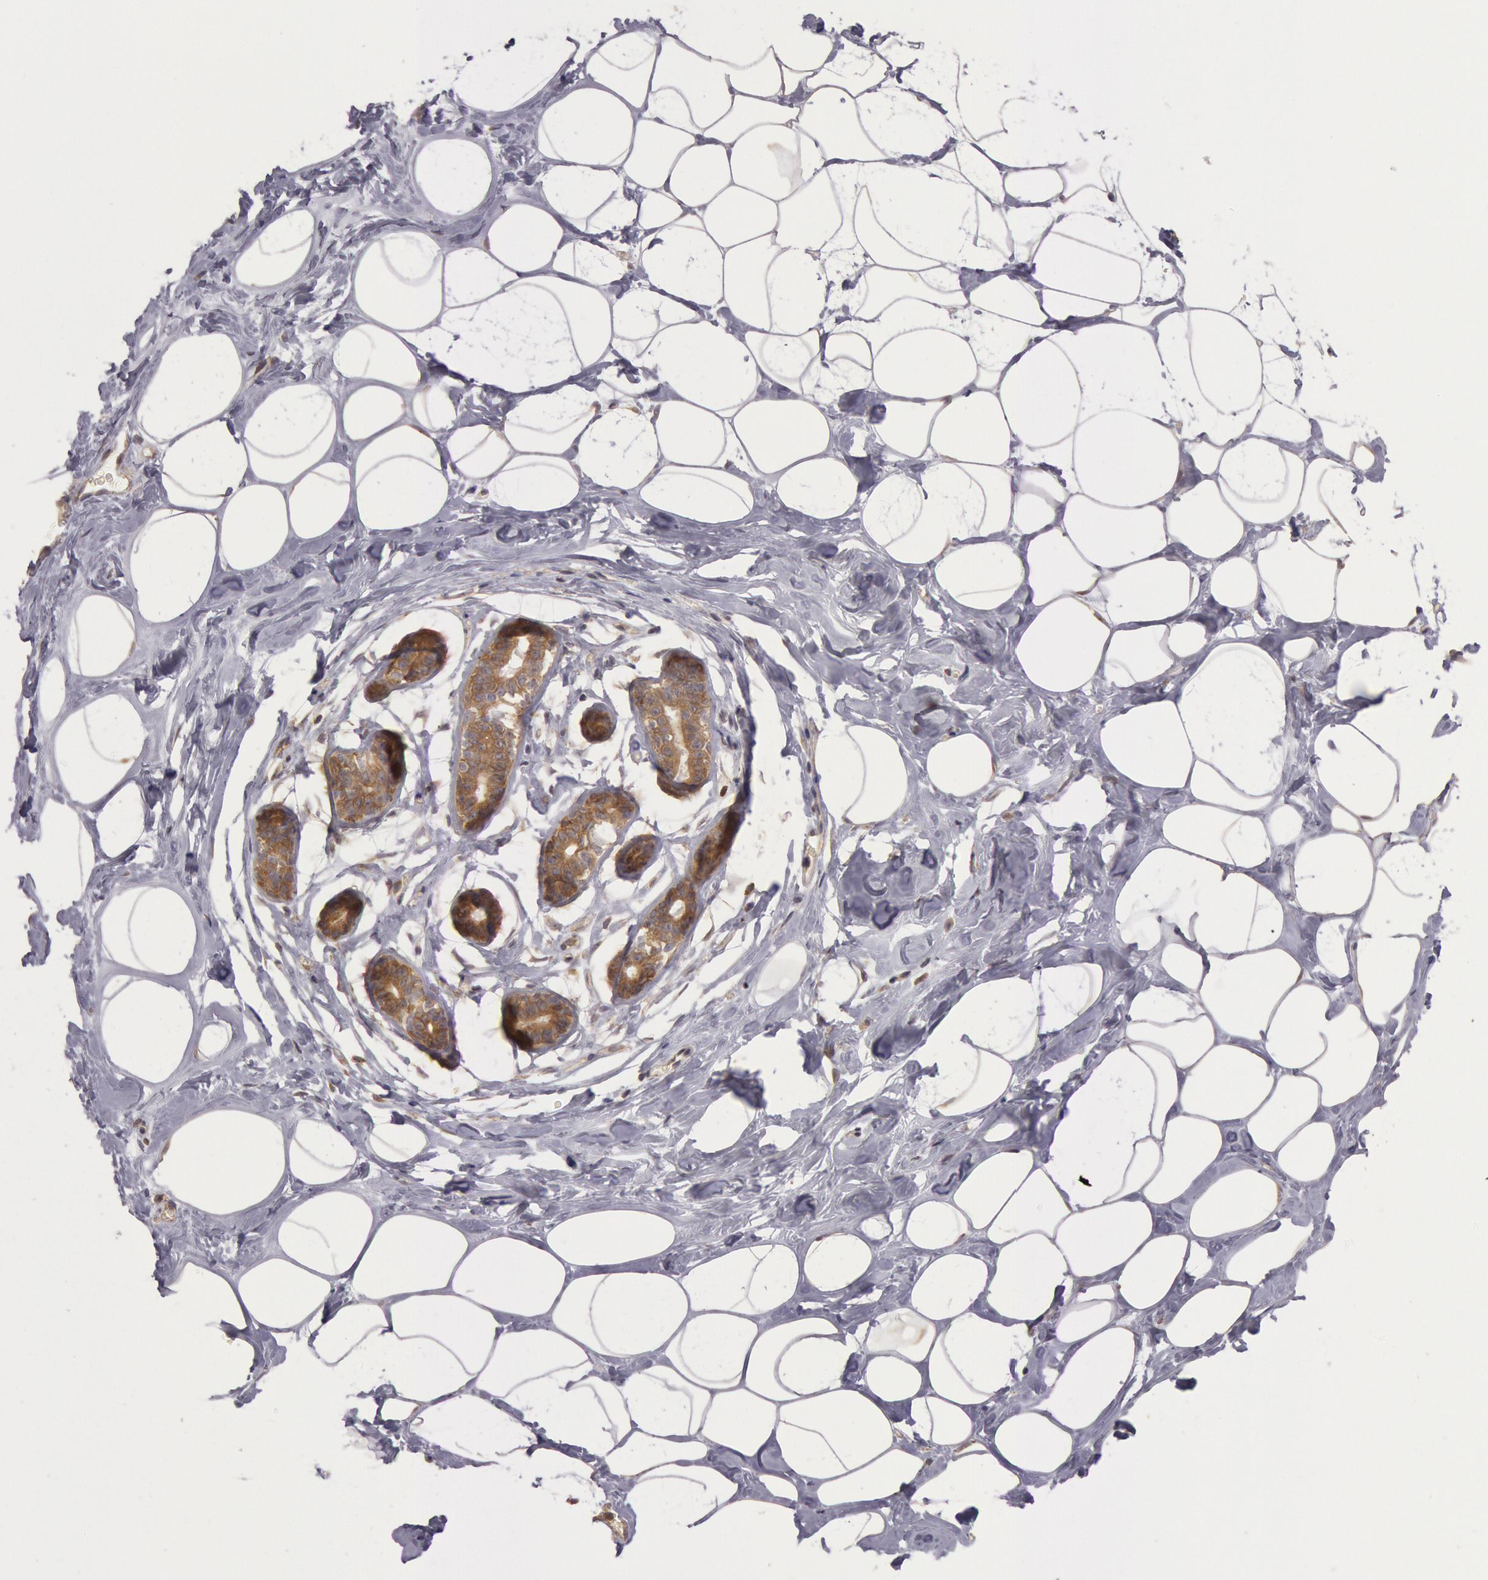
{"staining": {"intensity": "negative", "quantity": "none", "location": "none"}, "tissue": "breast", "cell_type": "Adipocytes", "image_type": "normal", "snomed": [{"axis": "morphology", "description": "Normal tissue, NOS"}, {"axis": "morphology", "description": "Fibrosis, NOS"}, {"axis": "topography", "description": "Breast"}], "caption": "This micrograph is of unremarkable breast stained with immunohistochemistry to label a protein in brown with the nuclei are counter-stained blue. There is no positivity in adipocytes. (DAB immunohistochemistry with hematoxylin counter stain).", "gene": "NMT2", "patient": {"sex": "female", "age": 39}}